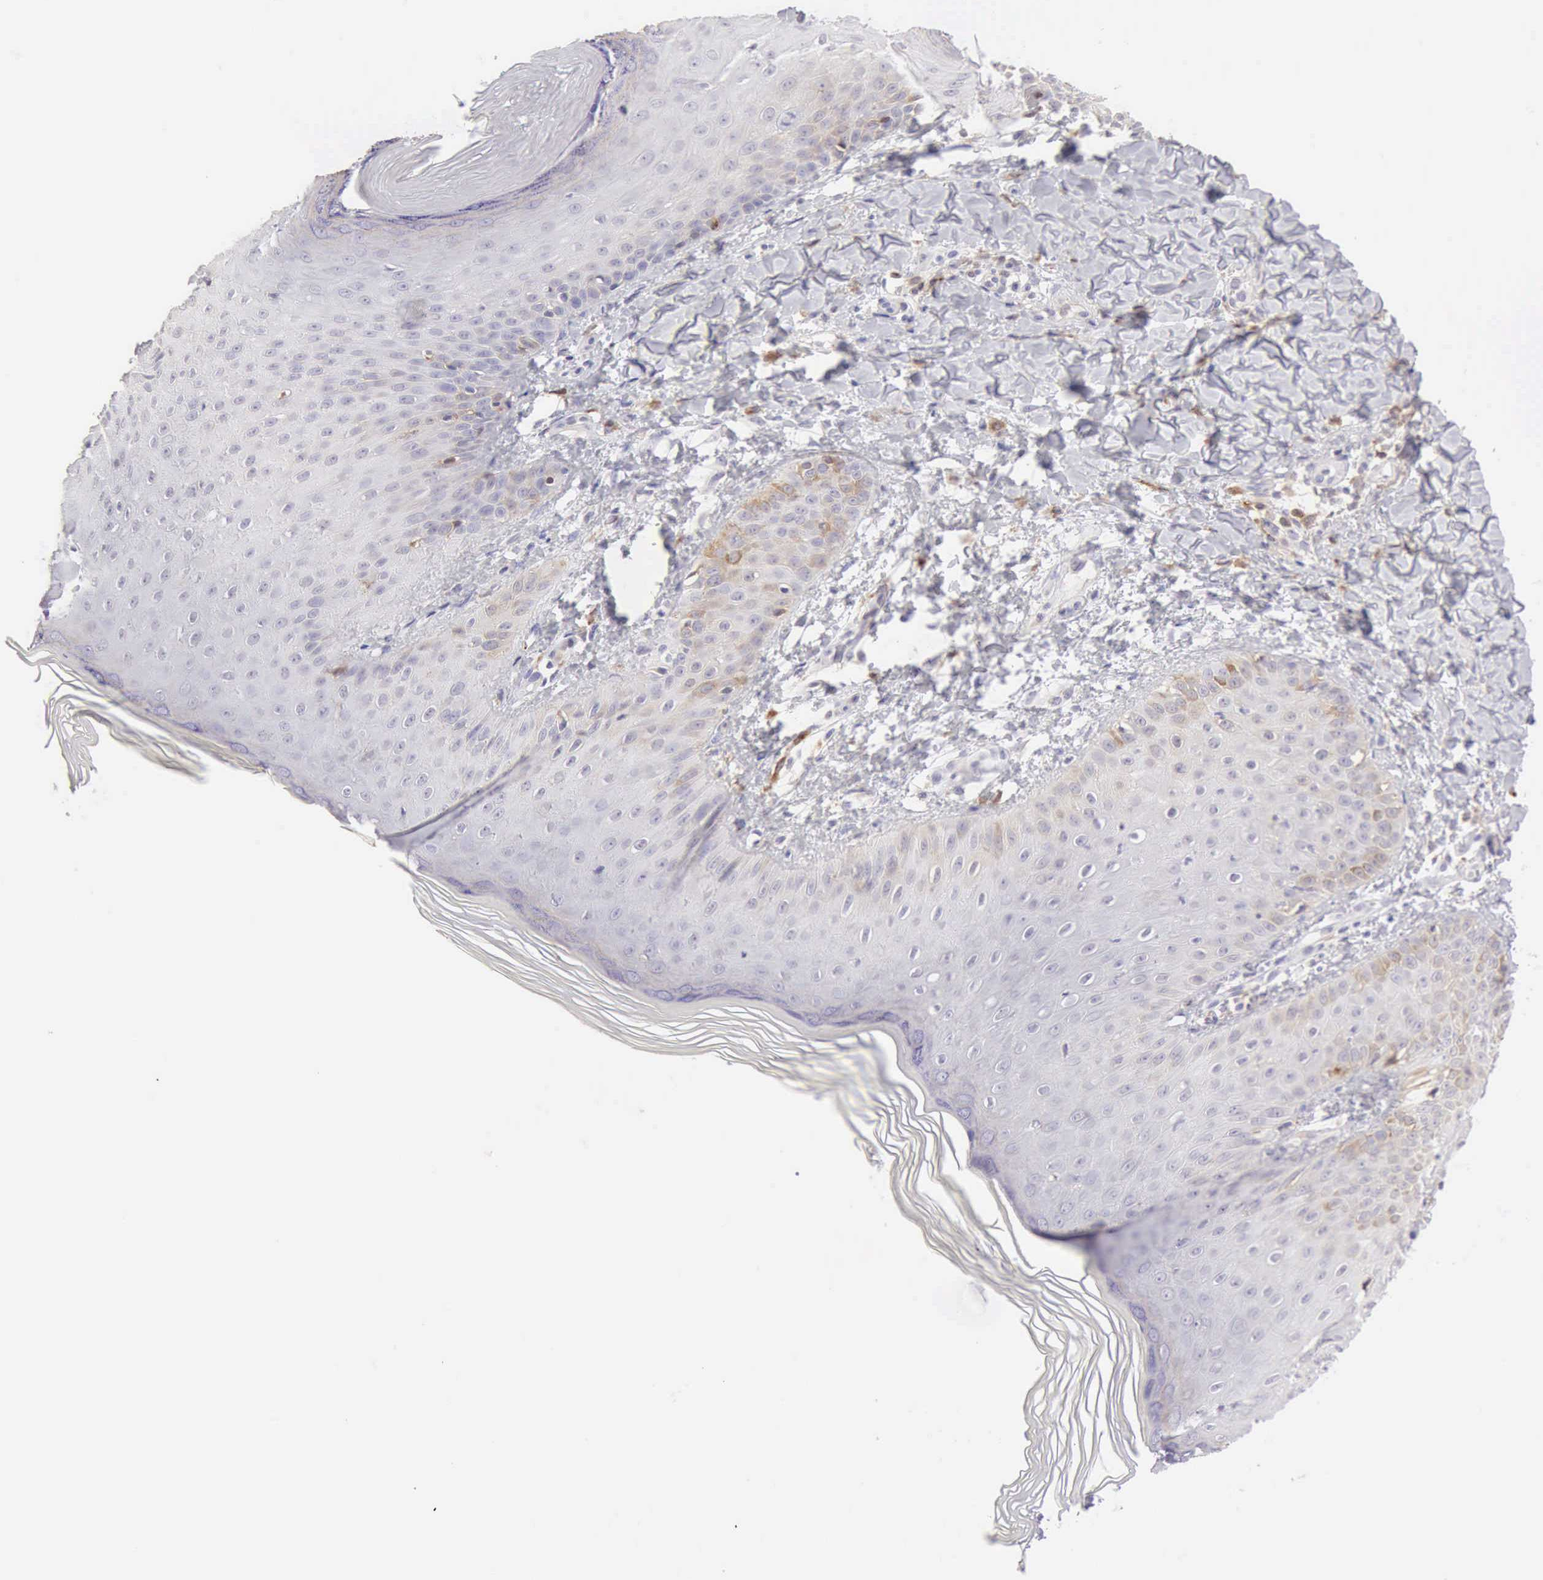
{"staining": {"intensity": "weak", "quantity": "<25%", "location": "cytoplasmic/membranous"}, "tissue": "skin", "cell_type": "Epidermal cells", "image_type": "normal", "snomed": [{"axis": "morphology", "description": "Normal tissue, NOS"}, {"axis": "morphology", "description": "Inflammation, NOS"}, {"axis": "topography", "description": "Soft tissue"}, {"axis": "topography", "description": "Anal"}], "caption": "The immunohistochemistry (IHC) micrograph has no significant staining in epidermal cells of skin. (DAB IHC with hematoxylin counter stain).", "gene": "RNASE1", "patient": {"sex": "female", "age": 15}}